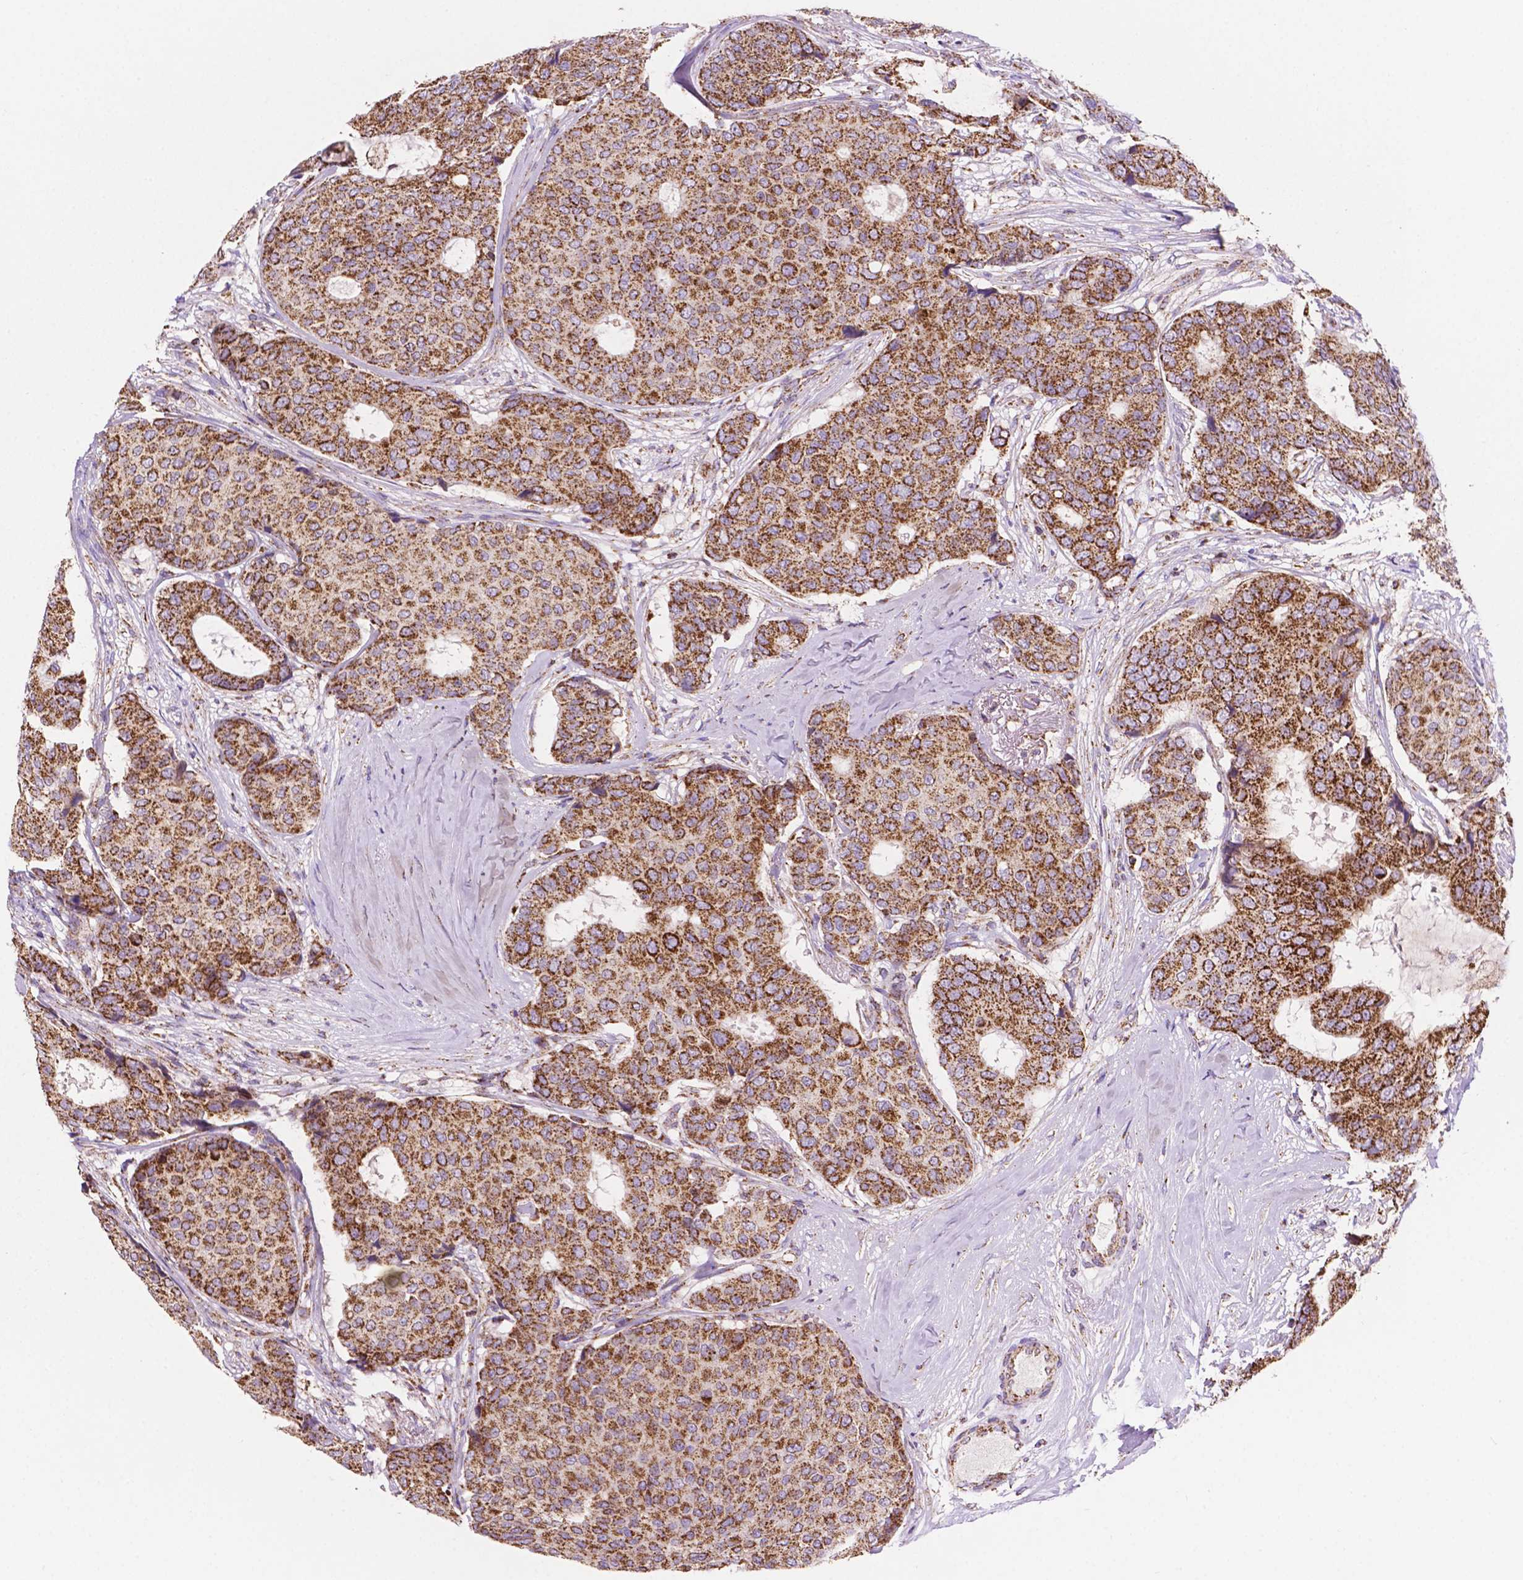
{"staining": {"intensity": "moderate", "quantity": ">75%", "location": "cytoplasmic/membranous"}, "tissue": "breast cancer", "cell_type": "Tumor cells", "image_type": "cancer", "snomed": [{"axis": "morphology", "description": "Duct carcinoma"}, {"axis": "topography", "description": "Breast"}], "caption": "Protein expression analysis of breast intraductal carcinoma demonstrates moderate cytoplasmic/membranous expression in about >75% of tumor cells.", "gene": "HSPD1", "patient": {"sex": "female", "age": 75}}